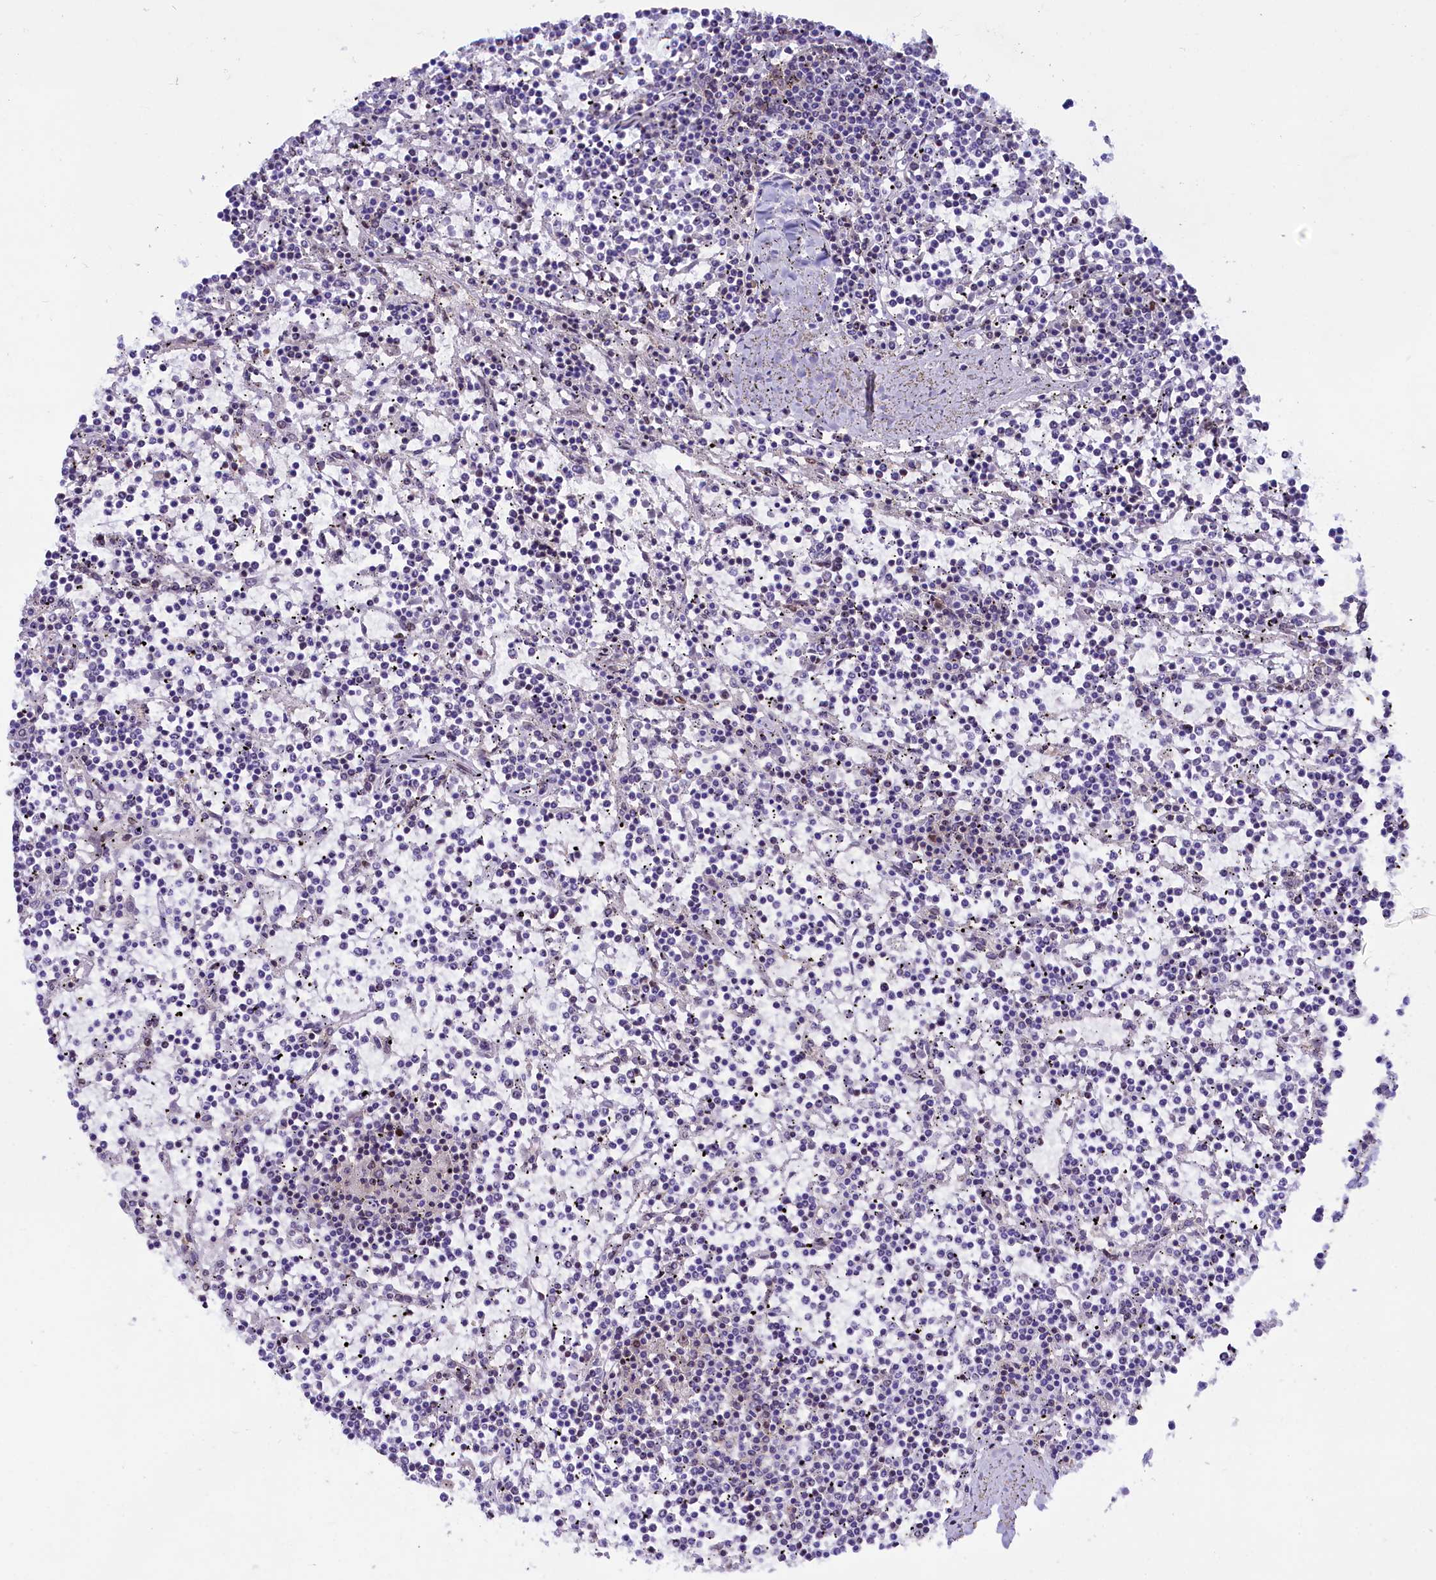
{"staining": {"intensity": "negative", "quantity": "none", "location": "none"}, "tissue": "lymphoma", "cell_type": "Tumor cells", "image_type": "cancer", "snomed": [{"axis": "morphology", "description": "Malignant lymphoma, non-Hodgkin's type, Low grade"}, {"axis": "topography", "description": "Spleen"}], "caption": "The image displays no staining of tumor cells in low-grade malignant lymphoma, non-Hodgkin's type.", "gene": "ANKS3", "patient": {"sex": "female", "age": 19}}